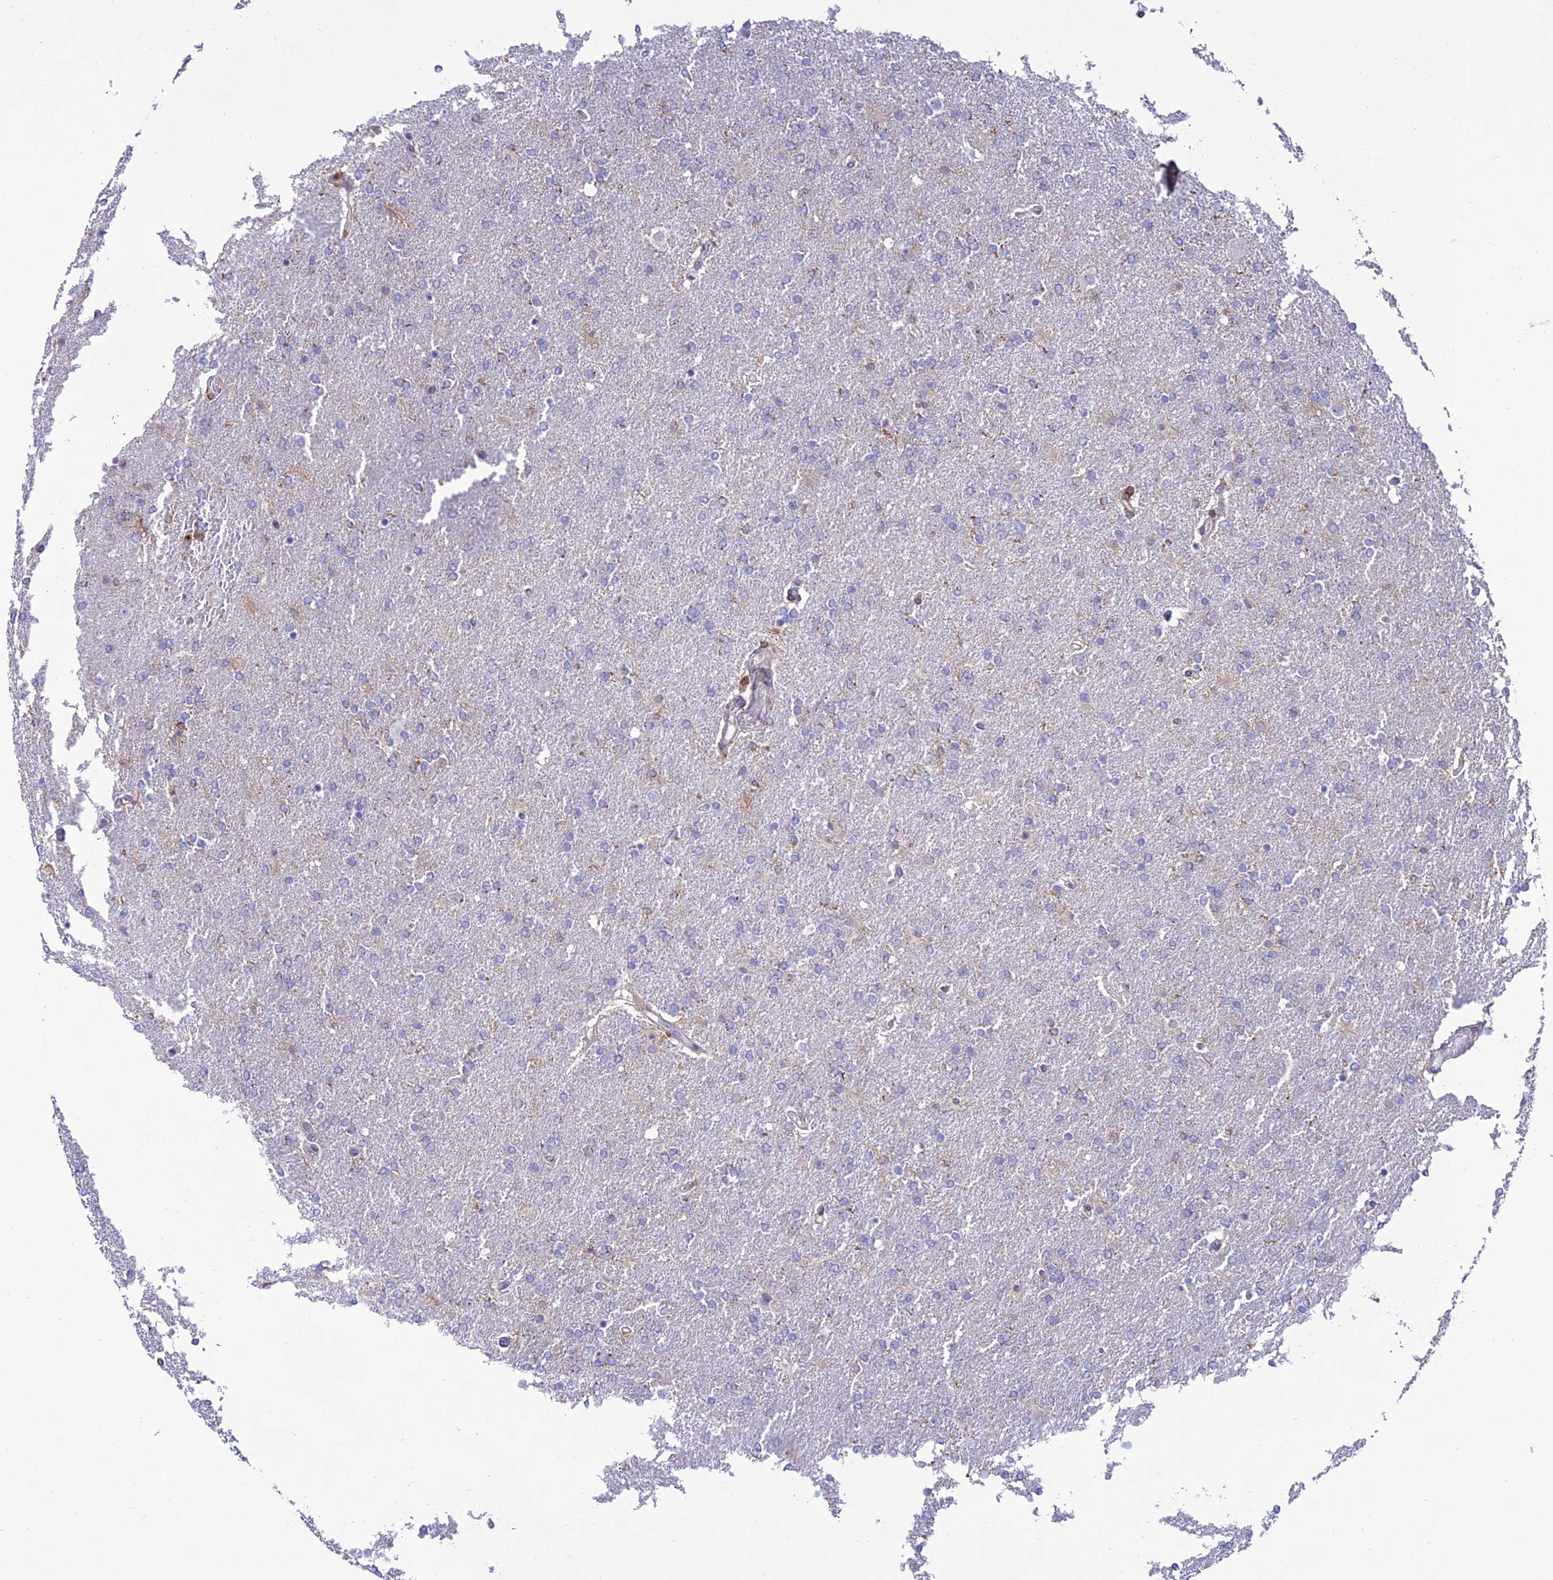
{"staining": {"intensity": "negative", "quantity": "none", "location": "none"}, "tissue": "glioma", "cell_type": "Tumor cells", "image_type": "cancer", "snomed": [{"axis": "morphology", "description": "Glioma, malignant, High grade"}, {"axis": "topography", "description": "Brain"}], "caption": "Malignant glioma (high-grade) was stained to show a protein in brown. There is no significant staining in tumor cells.", "gene": "FAM76A", "patient": {"sex": "male", "age": 72}}